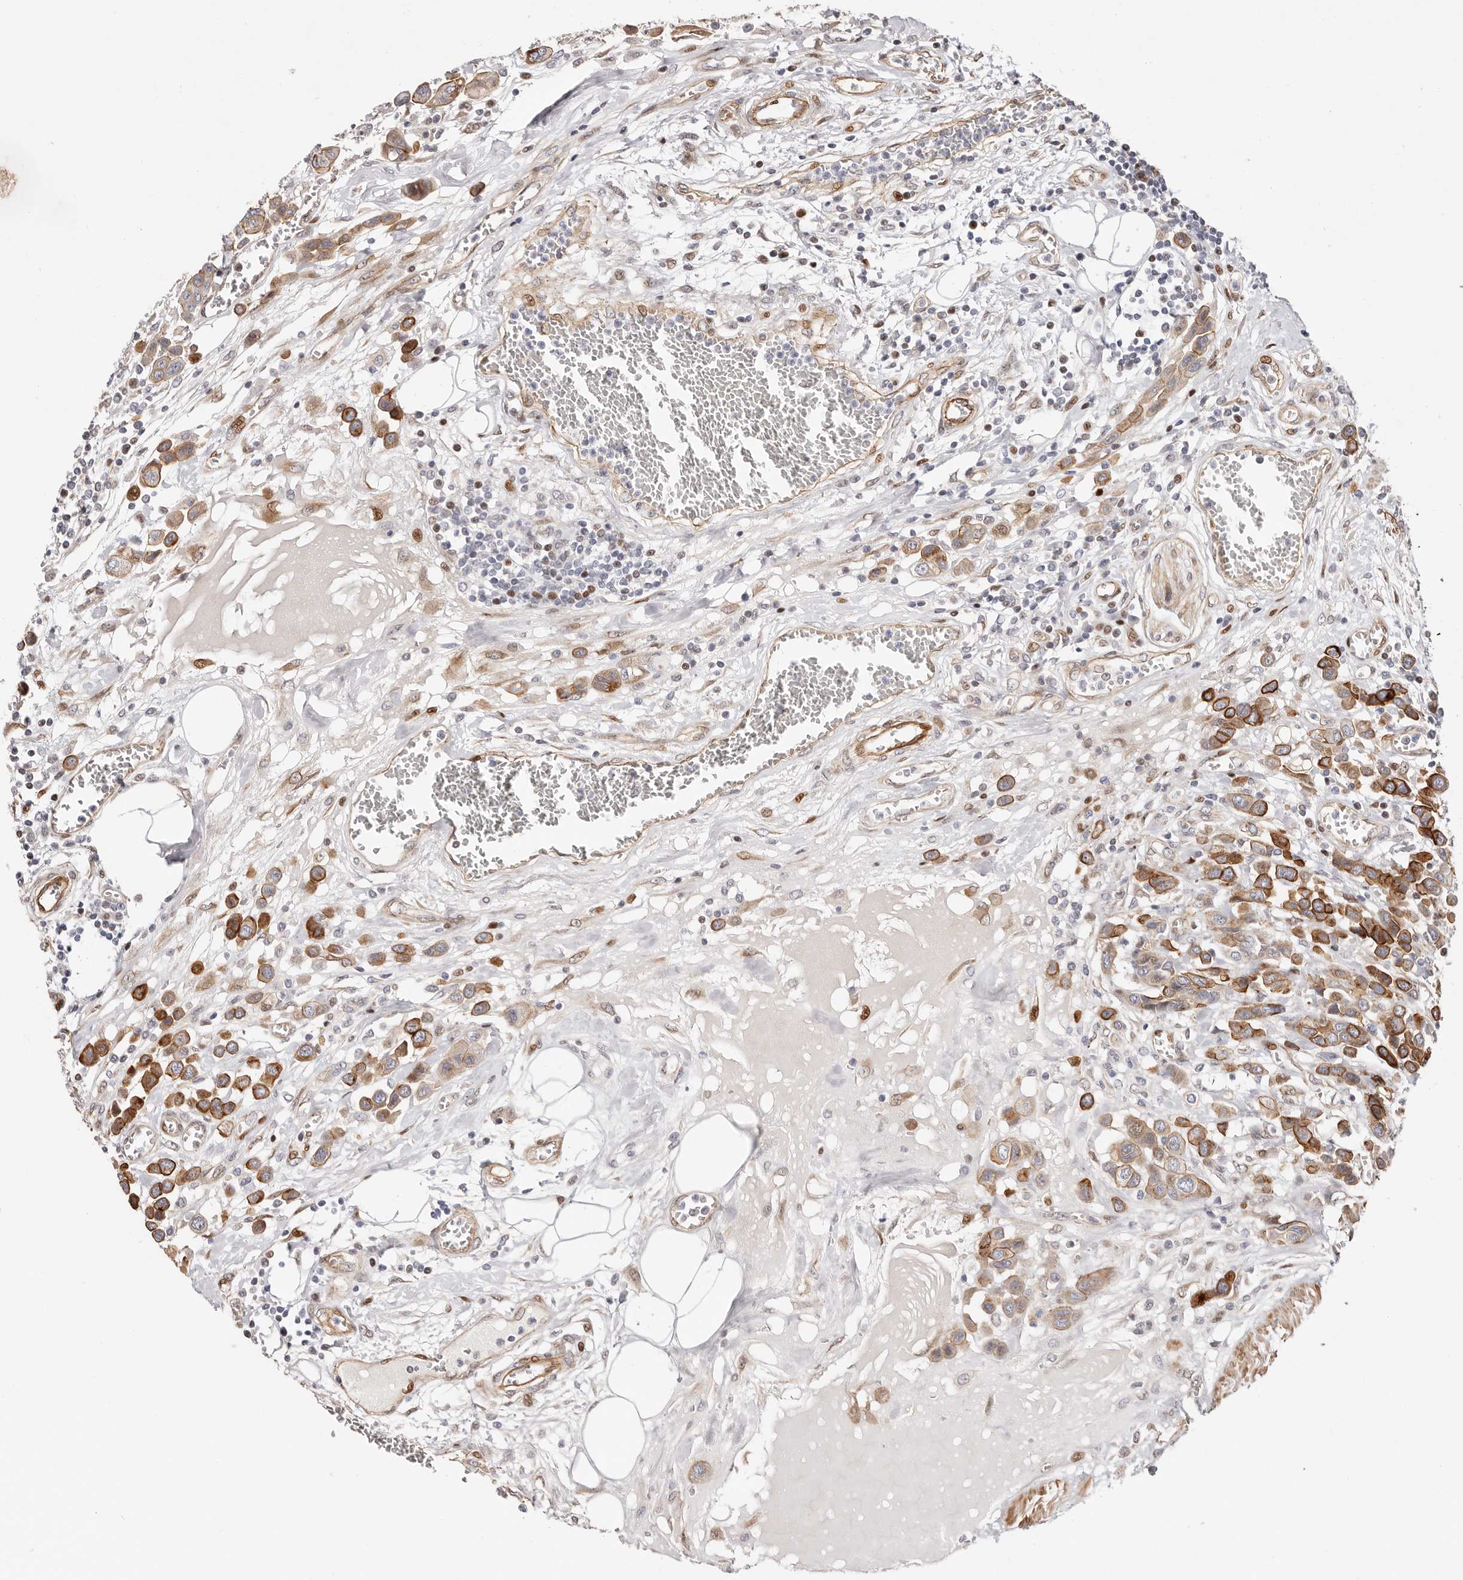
{"staining": {"intensity": "moderate", "quantity": ">75%", "location": "cytoplasmic/membranous"}, "tissue": "urothelial cancer", "cell_type": "Tumor cells", "image_type": "cancer", "snomed": [{"axis": "morphology", "description": "Urothelial carcinoma, High grade"}, {"axis": "topography", "description": "Urinary bladder"}], "caption": "Immunohistochemical staining of human urothelial cancer exhibits medium levels of moderate cytoplasmic/membranous protein expression in about >75% of tumor cells.", "gene": "EPHX3", "patient": {"sex": "male", "age": 50}}